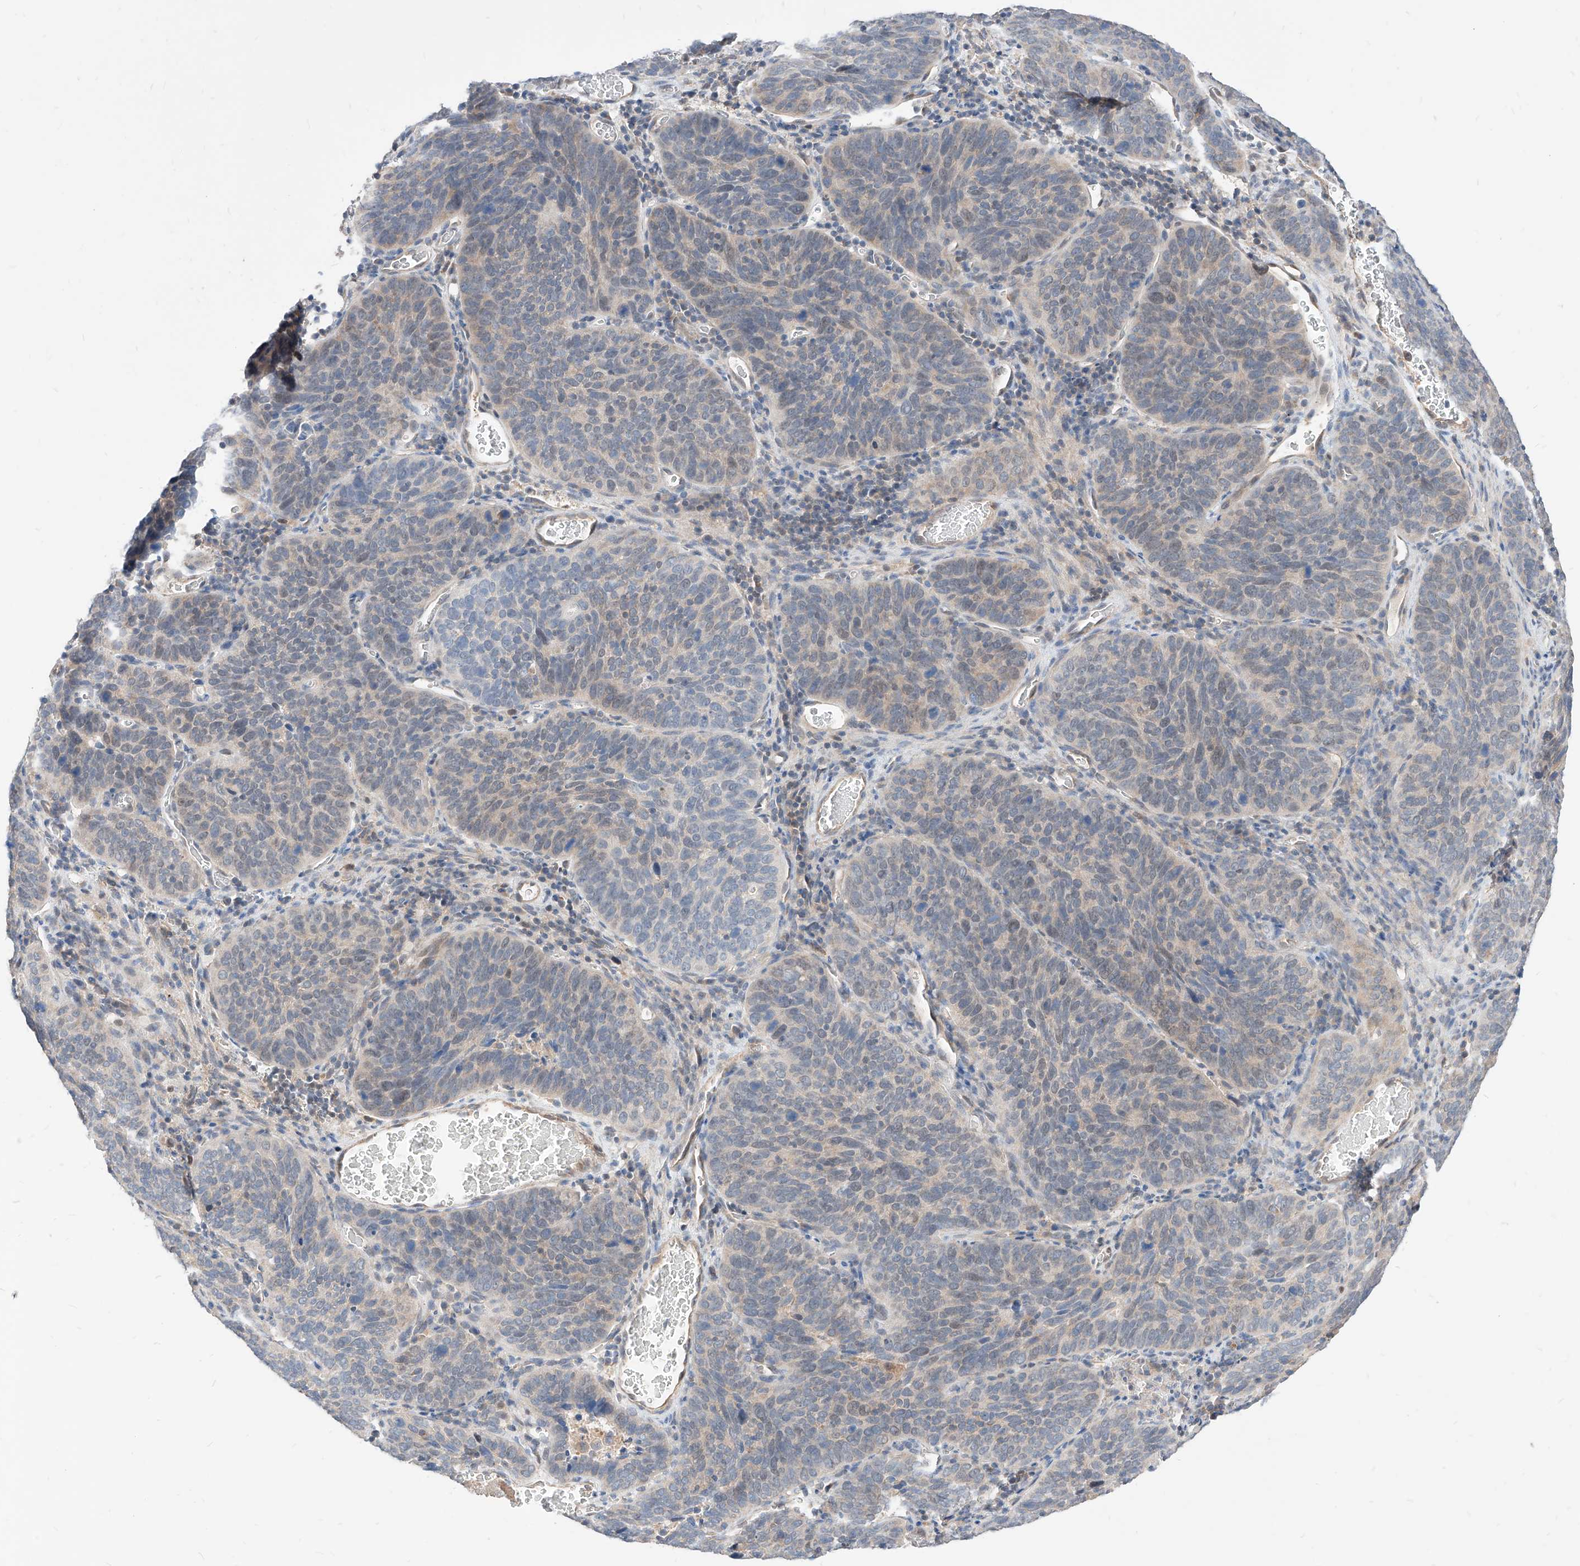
{"staining": {"intensity": "negative", "quantity": "none", "location": "none"}, "tissue": "cervical cancer", "cell_type": "Tumor cells", "image_type": "cancer", "snomed": [{"axis": "morphology", "description": "Squamous cell carcinoma, NOS"}, {"axis": "topography", "description": "Cervix"}], "caption": "Tumor cells are negative for brown protein staining in cervical cancer. (Brightfield microscopy of DAB immunohistochemistry at high magnification).", "gene": "TSNAX", "patient": {"sex": "female", "age": 60}}